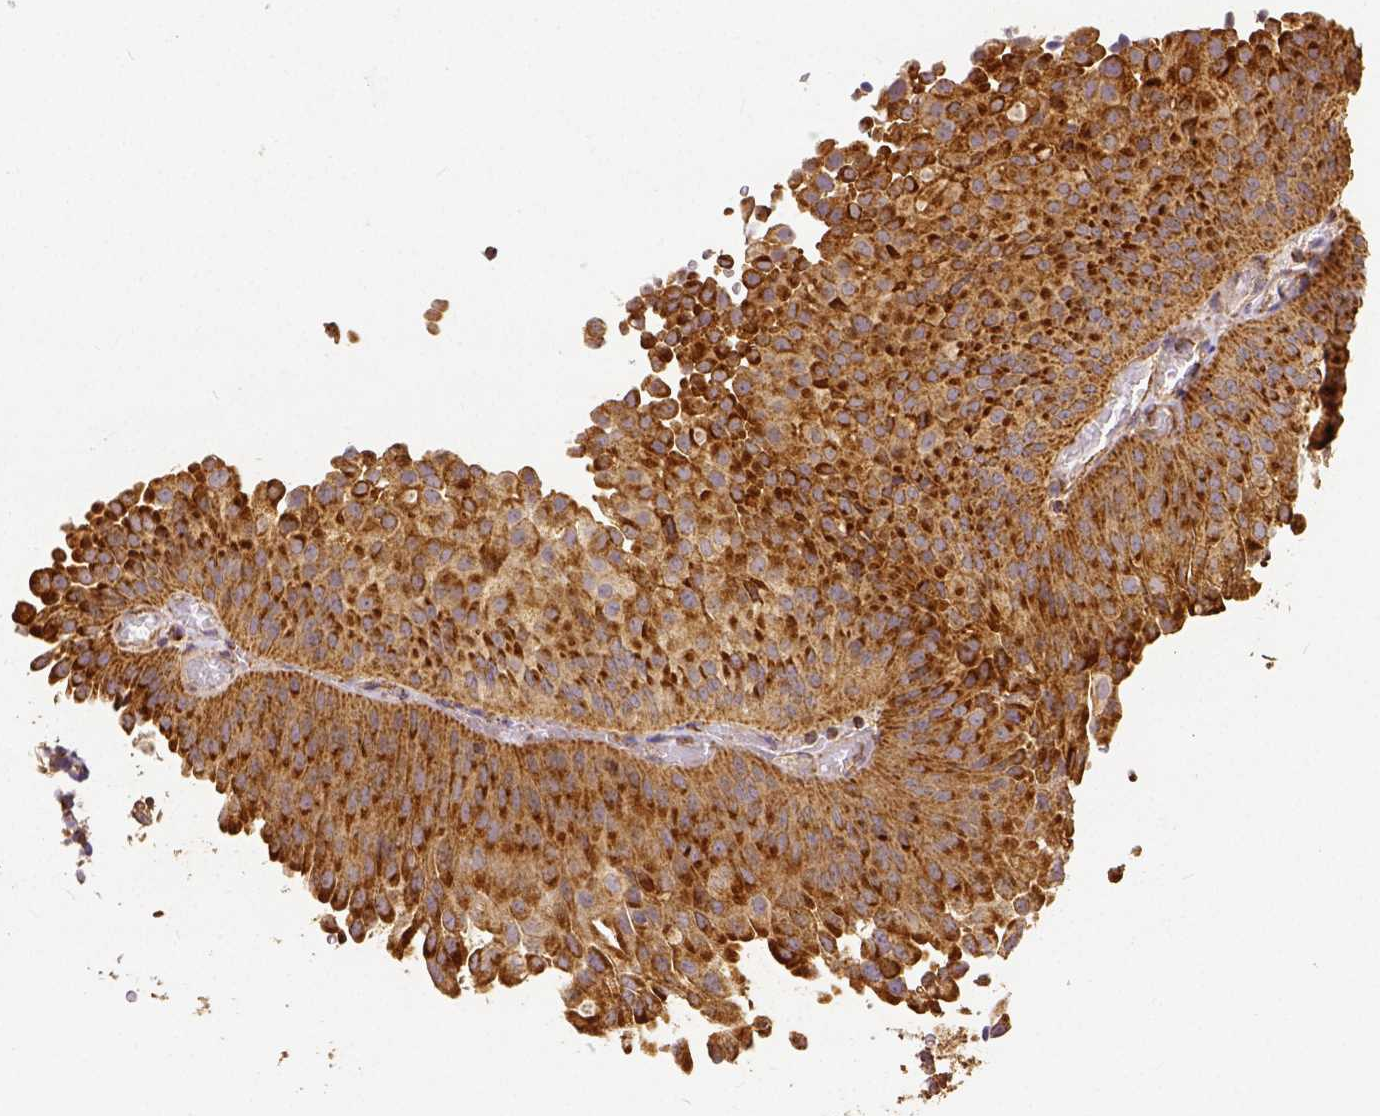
{"staining": {"intensity": "strong", "quantity": ">75%", "location": "cytoplasmic/membranous"}, "tissue": "urothelial cancer", "cell_type": "Tumor cells", "image_type": "cancer", "snomed": [{"axis": "morphology", "description": "Urothelial carcinoma, NOS"}, {"axis": "topography", "description": "Urinary bladder"}], "caption": "Immunohistochemistry (IHC) staining of urothelial cancer, which demonstrates high levels of strong cytoplasmic/membranous expression in about >75% of tumor cells indicating strong cytoplasmic/membranous protein staining. The staining was performed using DAB (3,3'-diaminobenzidine) (brown) for protein detection and nuclei were counterstained in hematoxylin (blue).", "gene": "SDHB", "patient": {"sex": "male", "age": 62}}